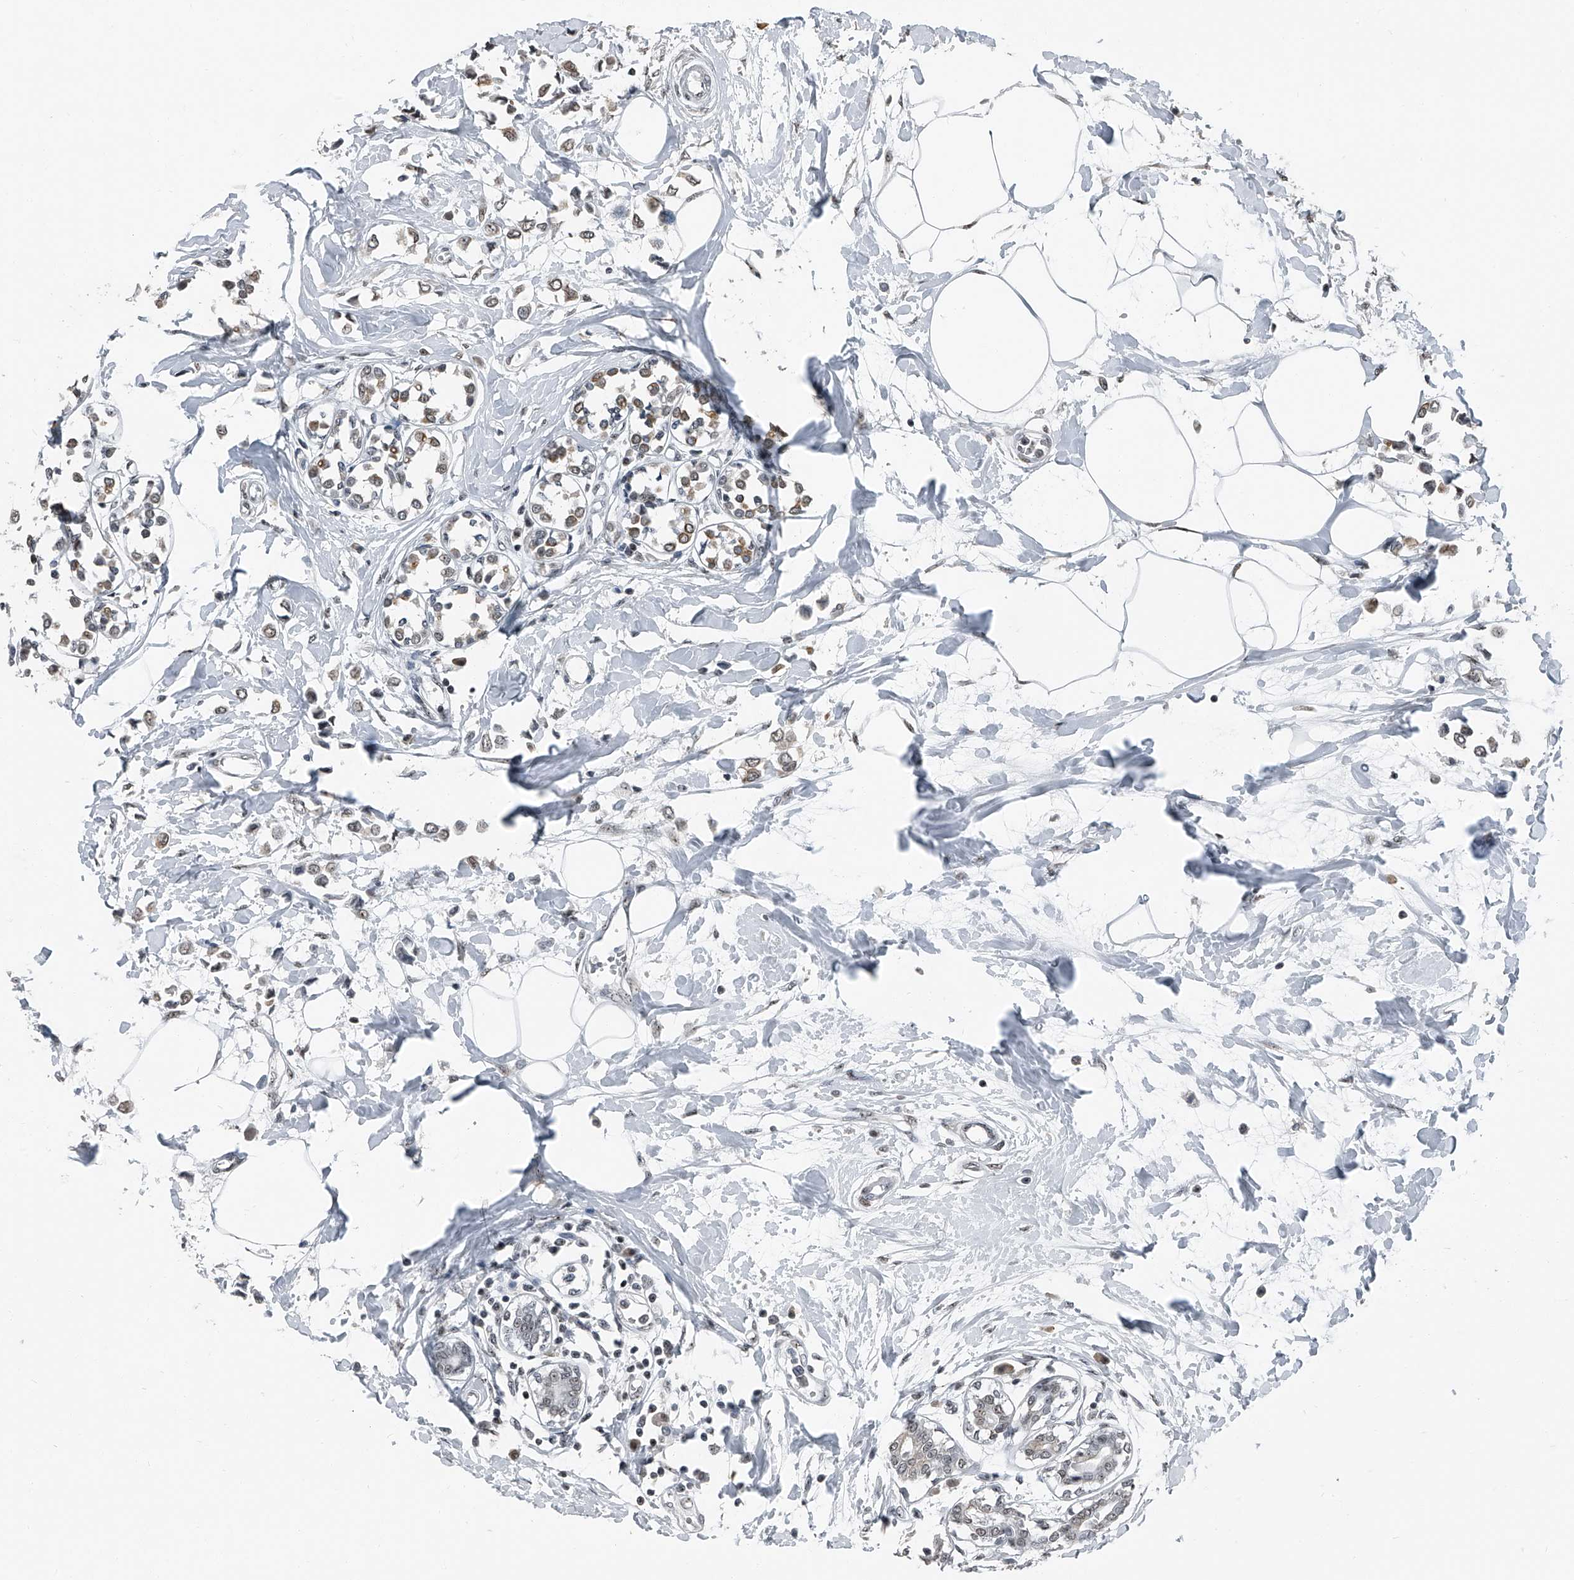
{"staining": {"intensity": "weak", "quantity": ">75%", "location": "nuclear"}, "tissue": "breast cancer", "cell_type": "Tumor cells", "image_type": "cancer", "snomed": [{"axis": "morphology", "description": "Lobular carcinoma"}, {"axis": "topography", "description": "Breast"}], "caption": "The immunohistochemical stain highlights weak nuclear staining in tumor cells of lobular carcinoma (breast) tissue.", "gene": "TCOF1", "patient": {"sex": "female", "age": 51}}